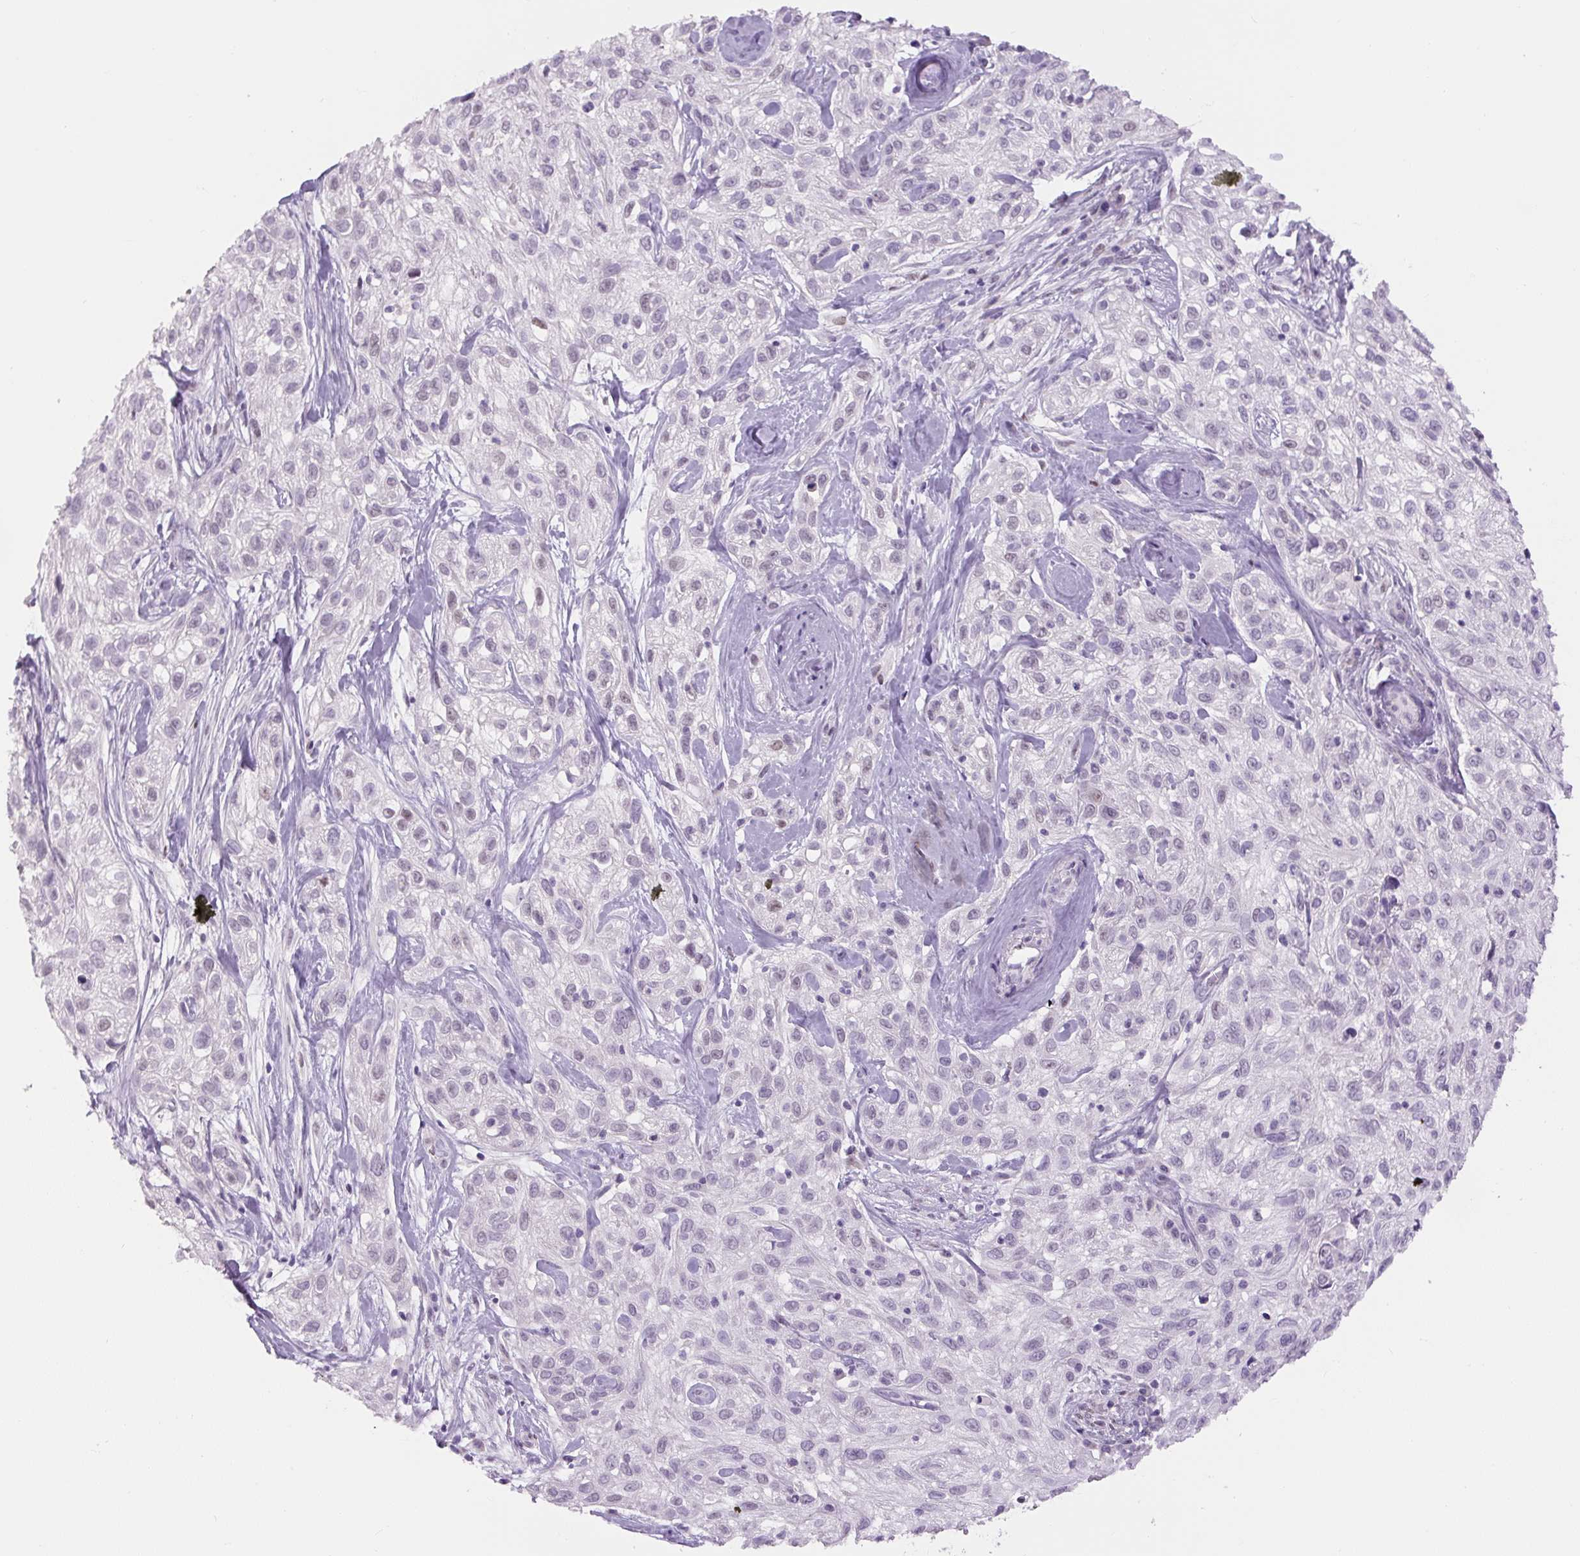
{"staining": {"intensity": "negative", "quantity": "none", "location": "none"}, "tissue": "skin cancer", "cell_type": "Tumor cells", "image_type": "cancer", "snomed": [{"axis": "morphology", "description": "Squamous cell carcinoma, NOS"}, {"axis": "topography", "description": "Skin"}], "caption": "Tumor cells show no significant expression in skin cancer (squamous cell carcinoma).", "gene": "SIX1", "patient": {"sex": "male", "age": 82}}